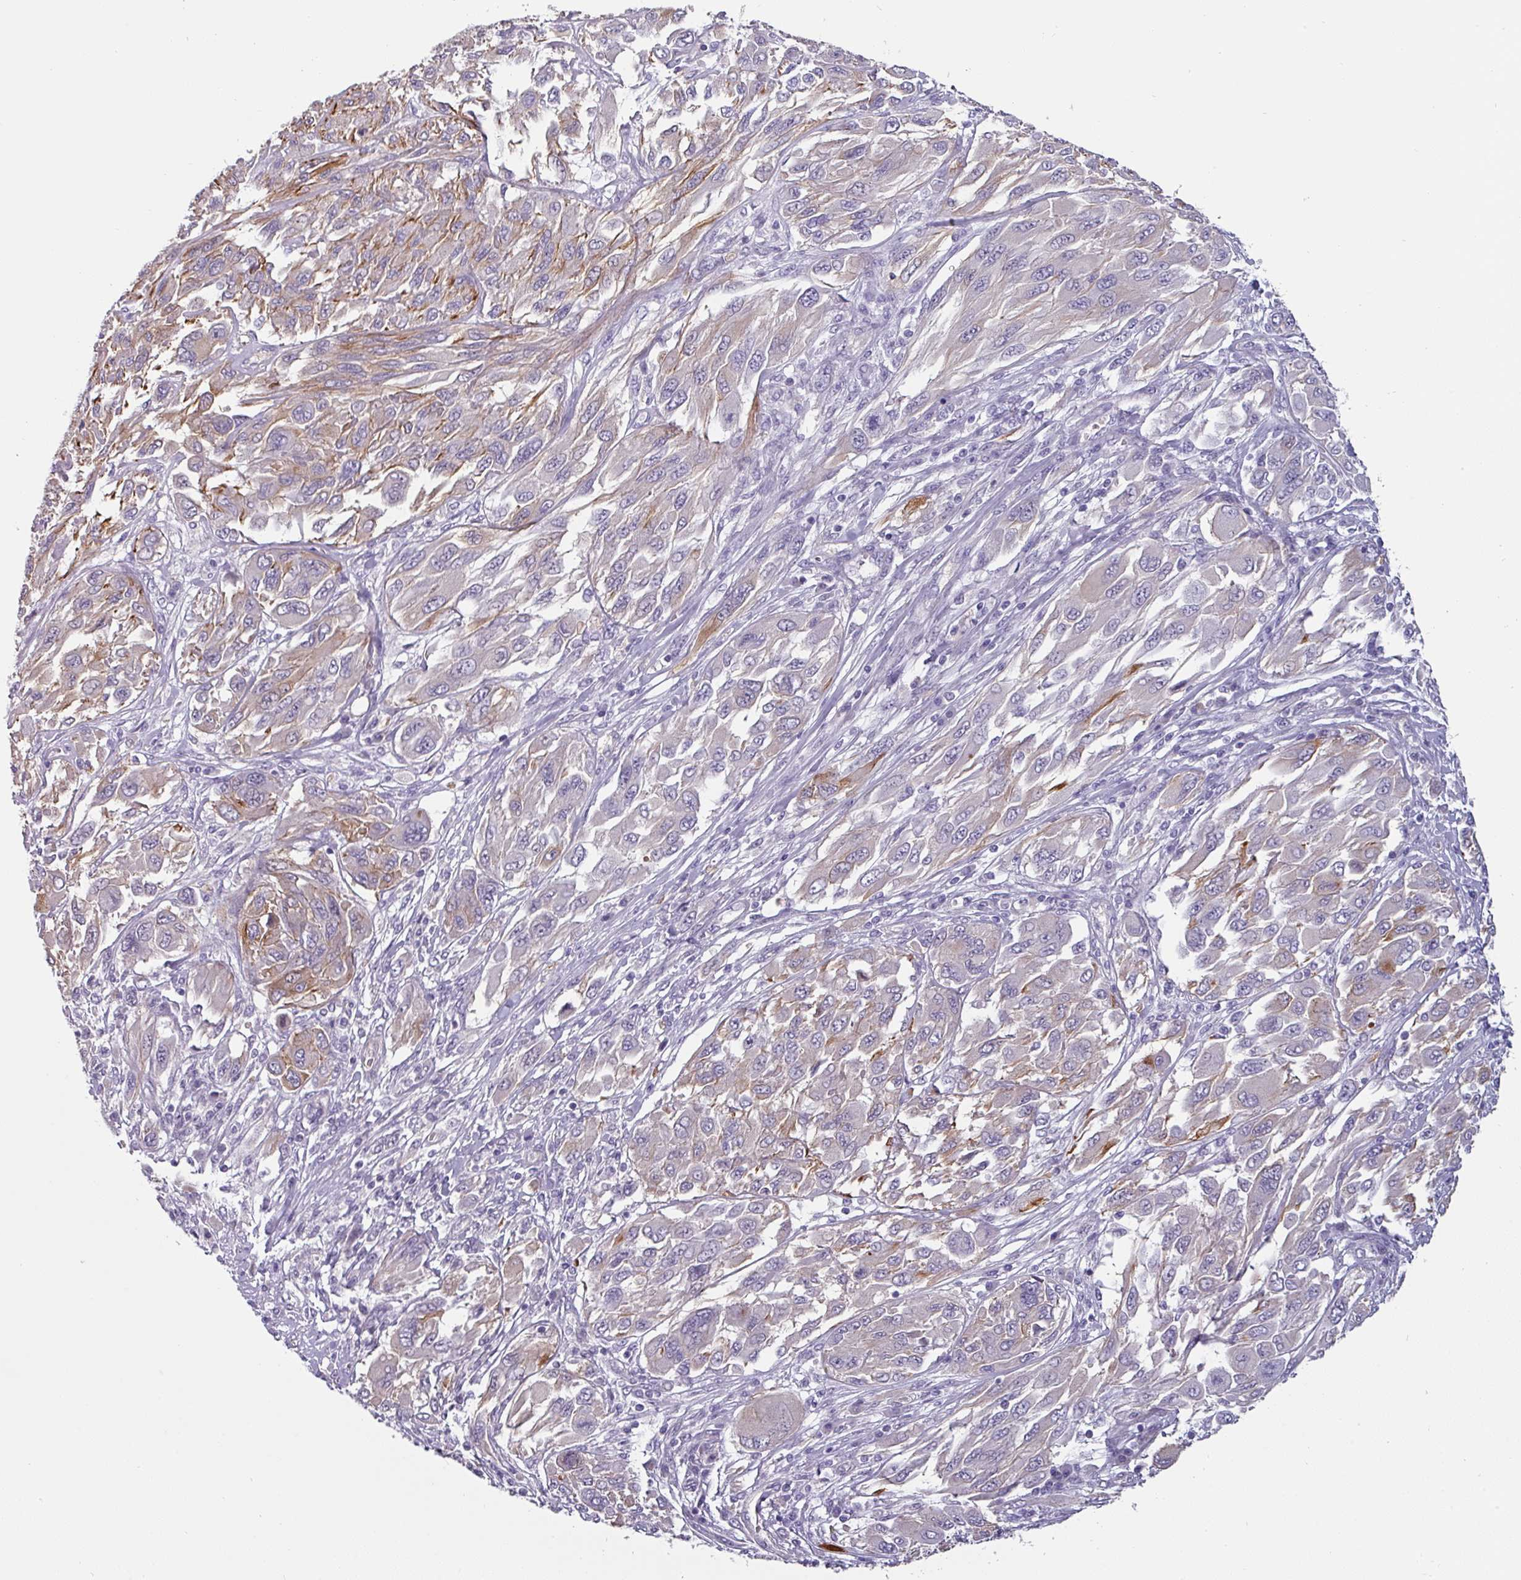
{"staining": {"intensity": "moderate", "quantity": "<25%", "location": "cytoplasmic/membranous"}, "tissue": "melanoma", "cell_type": "Tumor cells", "image_type": "cancer", "snomed": [{"axis": "morphology", "description": "Malignant melanoma, NOS"}, {"axis": "topography", "description": "Skin"}], "caption": "About <25% of tumor cells in human melanoma exhibit moderate cytoplasmic/membranous protein positivity as visualized by brown immunohistochemical staining.", "gene": "EYA3", "patient": {"sex": "female", "age": 91}}